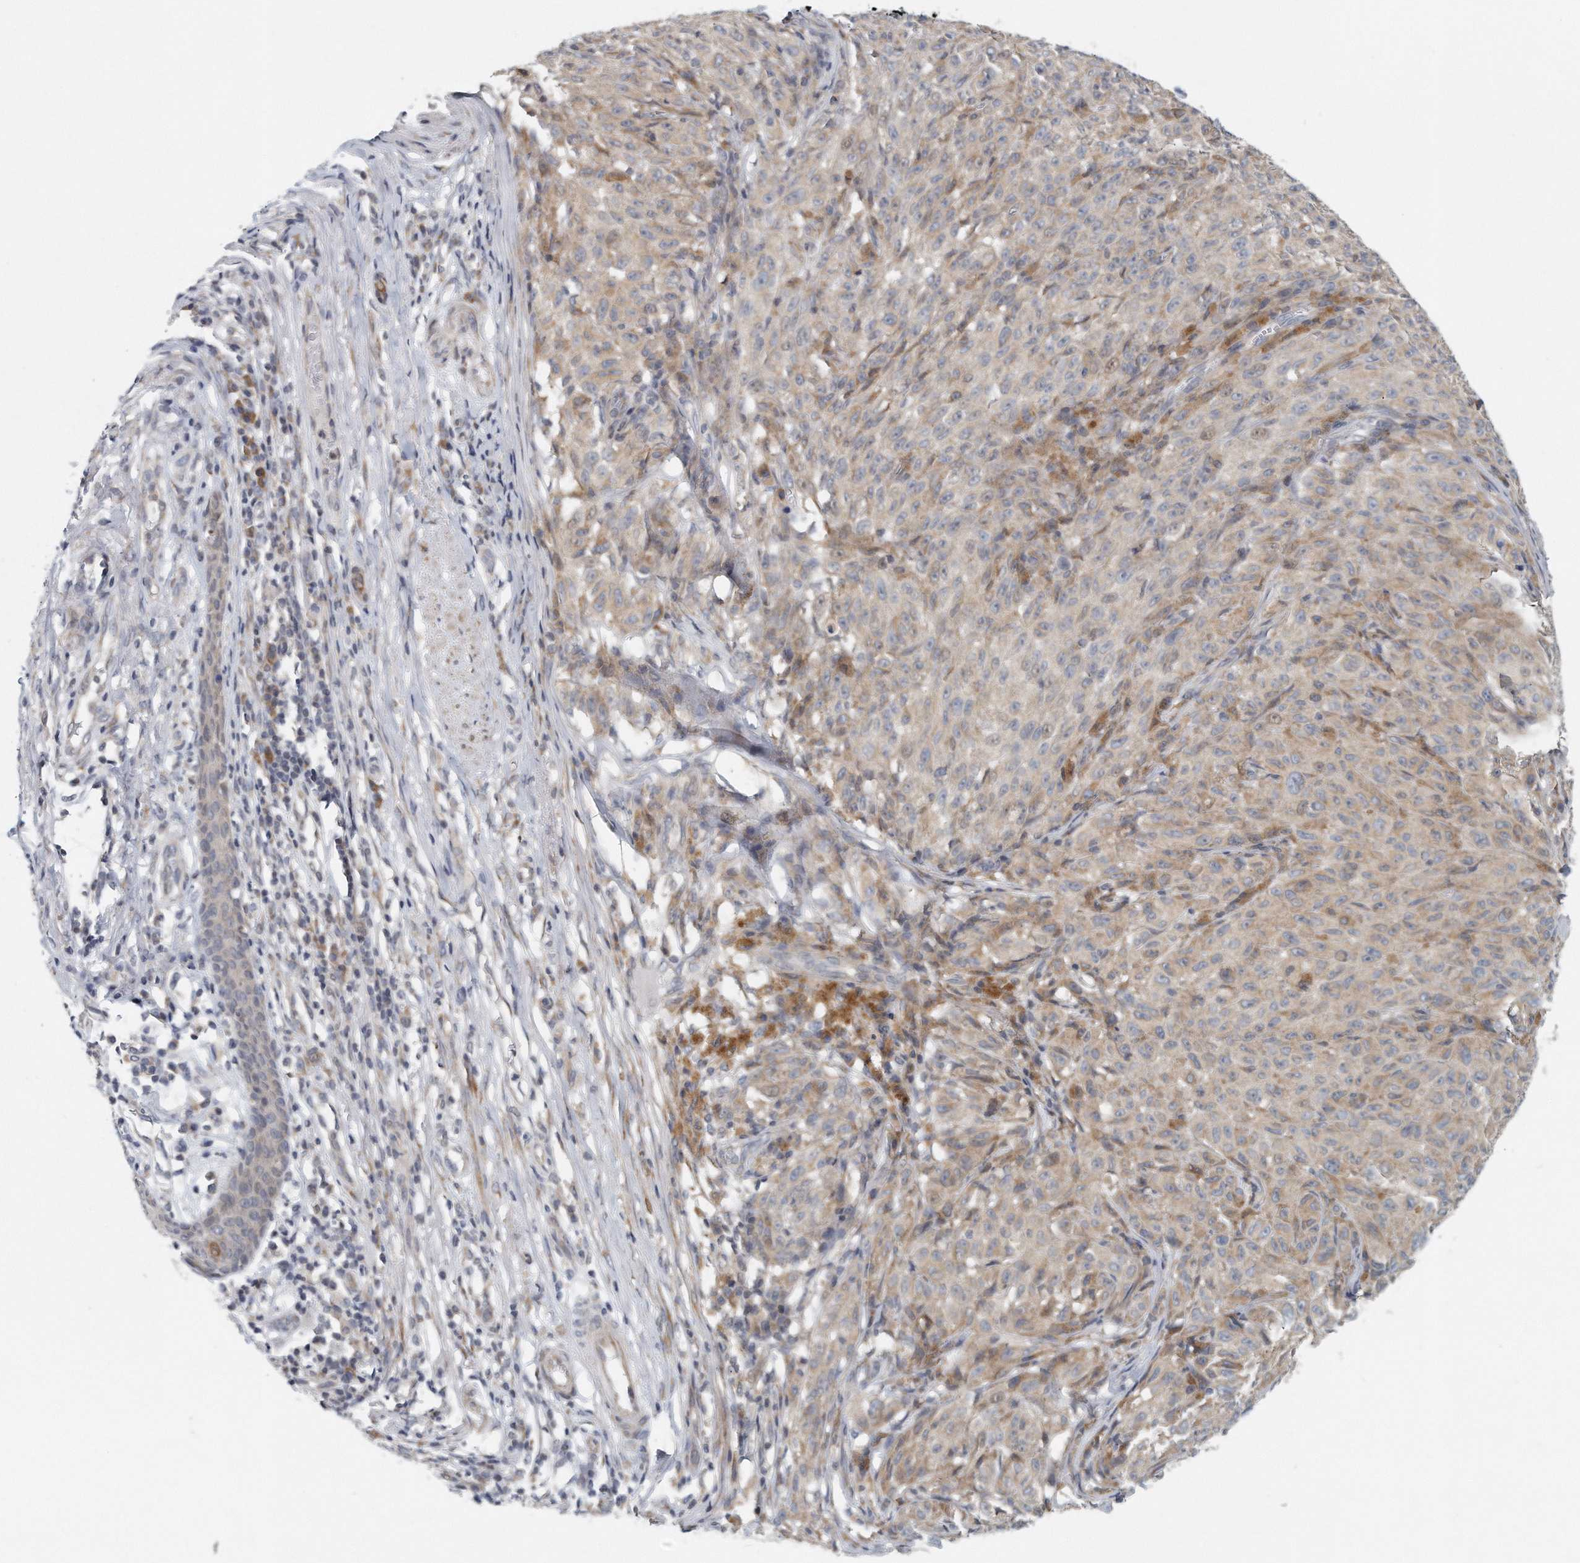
{"staining": {"intensity": "weak", "quantity": "25%-75%", "location": "cytoplasmic/membranous"}, "tissue": "melanoma", "cell_type": "Tumor cells", "image_type": "cancer", "snomed": [{"axis": "morphology", "description": "Malignant melanoma, NOS"}, {"axis": "topography", "description": "Skin"}], "caption": "This is an image of immunohistochemistry (IHC) staining of melanoma, which shows weak positivity in the cytoplasmic/membranous of tumor cells.", "gene": "VLDLR", "patient": {"sex": "female", "age": 82}}